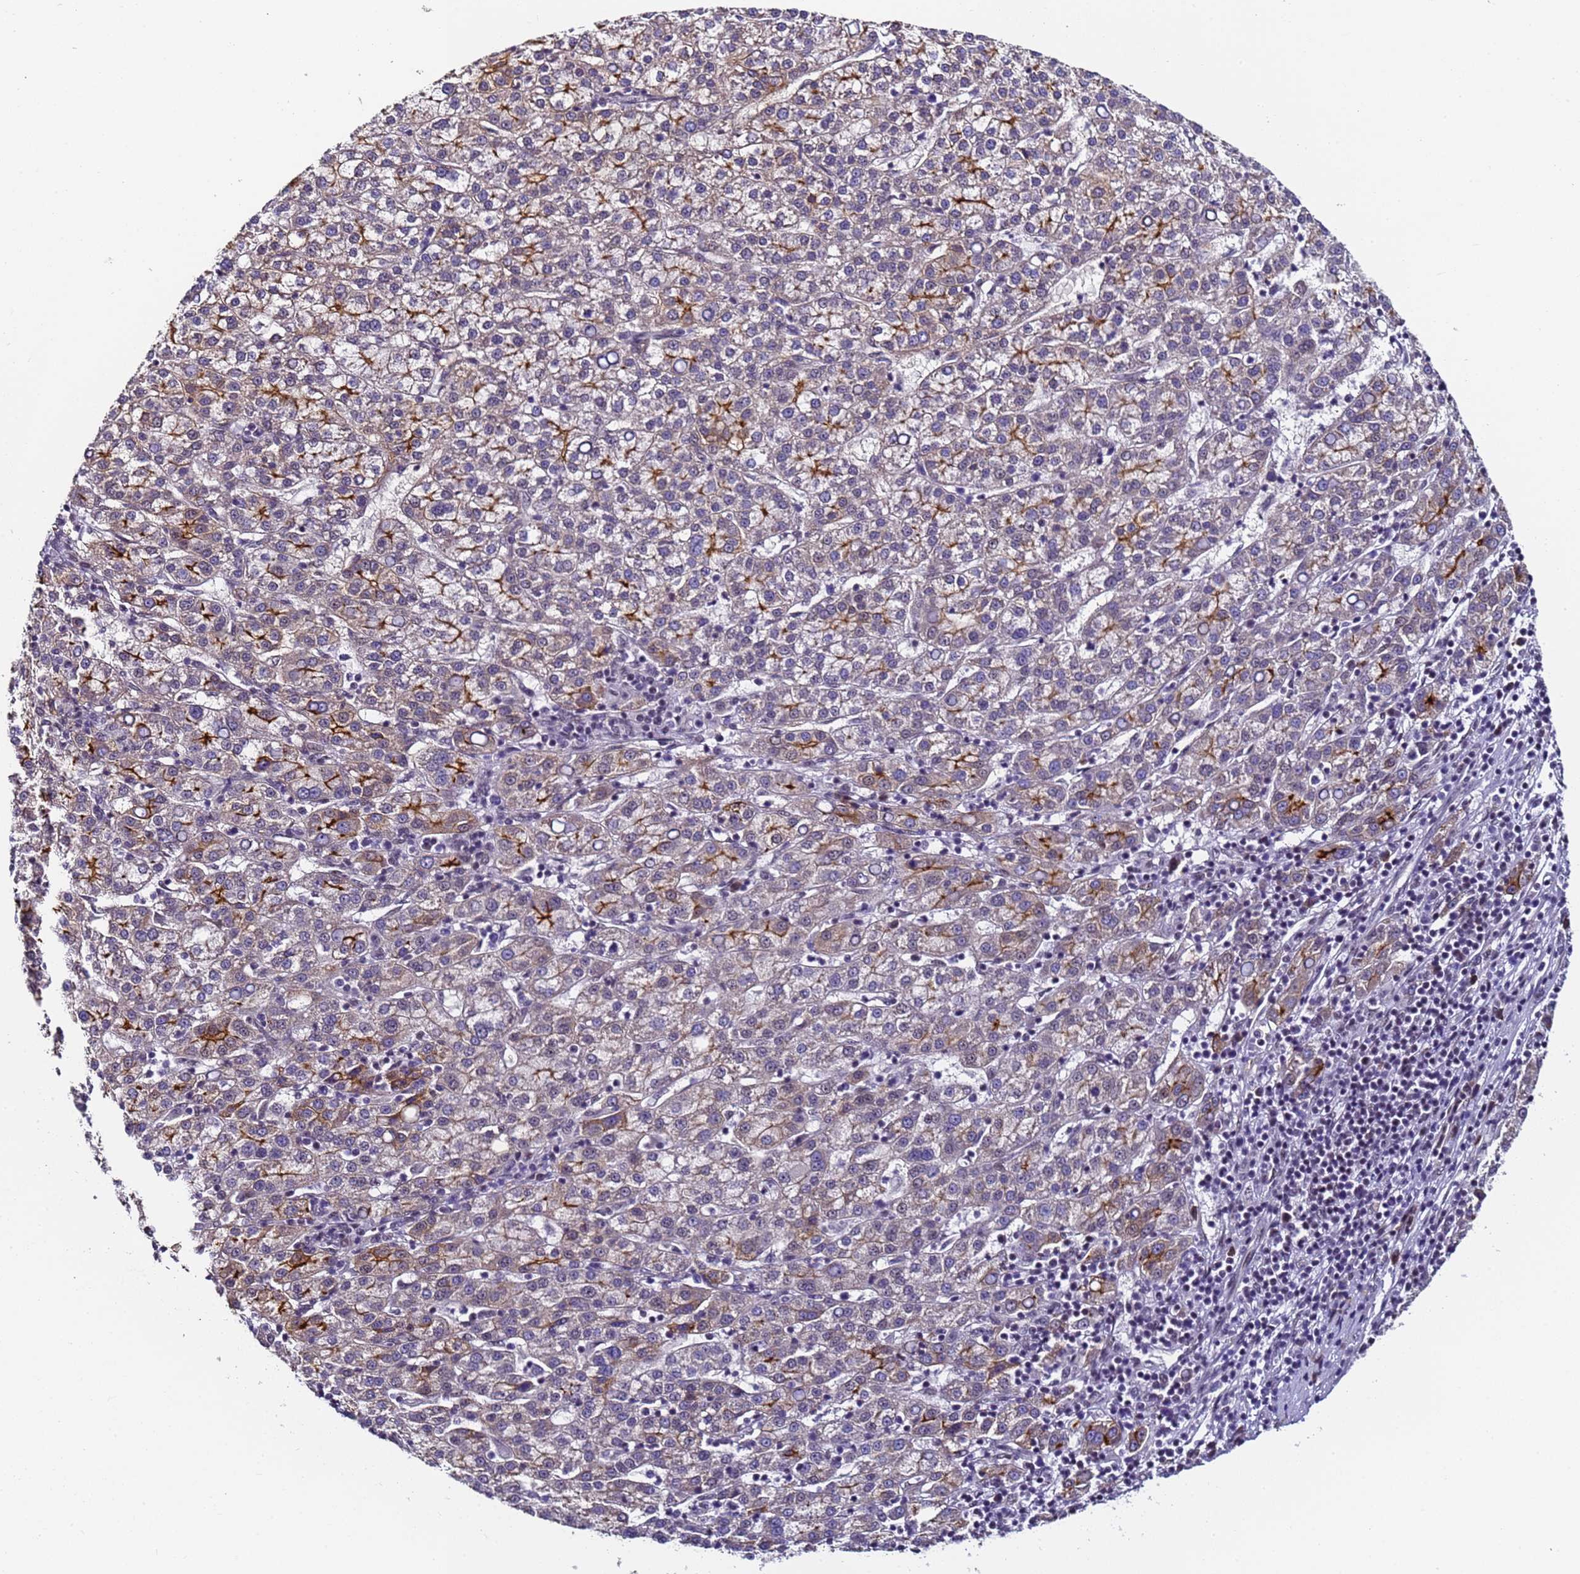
{"staining": {"intensity": "moderate", "quantity": "<25%", "location": "cytoplasmic/membranous"}, "tissue": "liver cancer", "cell_type": "Tumor cells", "image_type": "cancer", "snomed": [{"axis": "morphology", "description": "Carcinoma, Hepatocellular, NOS"}, {"axis": "topography", "description": "Liver"}], "caption": "Immunohistochemistry histopathology image of neoplastic tissue: human hepatocellular carcinoma (liver) stained using immunohistochemistry (IHC) reveals low levels of moderate protein expression localized specifically in the cytoplasmic/membranous of tumor cells, appearing as a cytoplasmic/membranous brown color.", "gene": "FNBP4", "patient": {"sex": "female", "age": 58}}